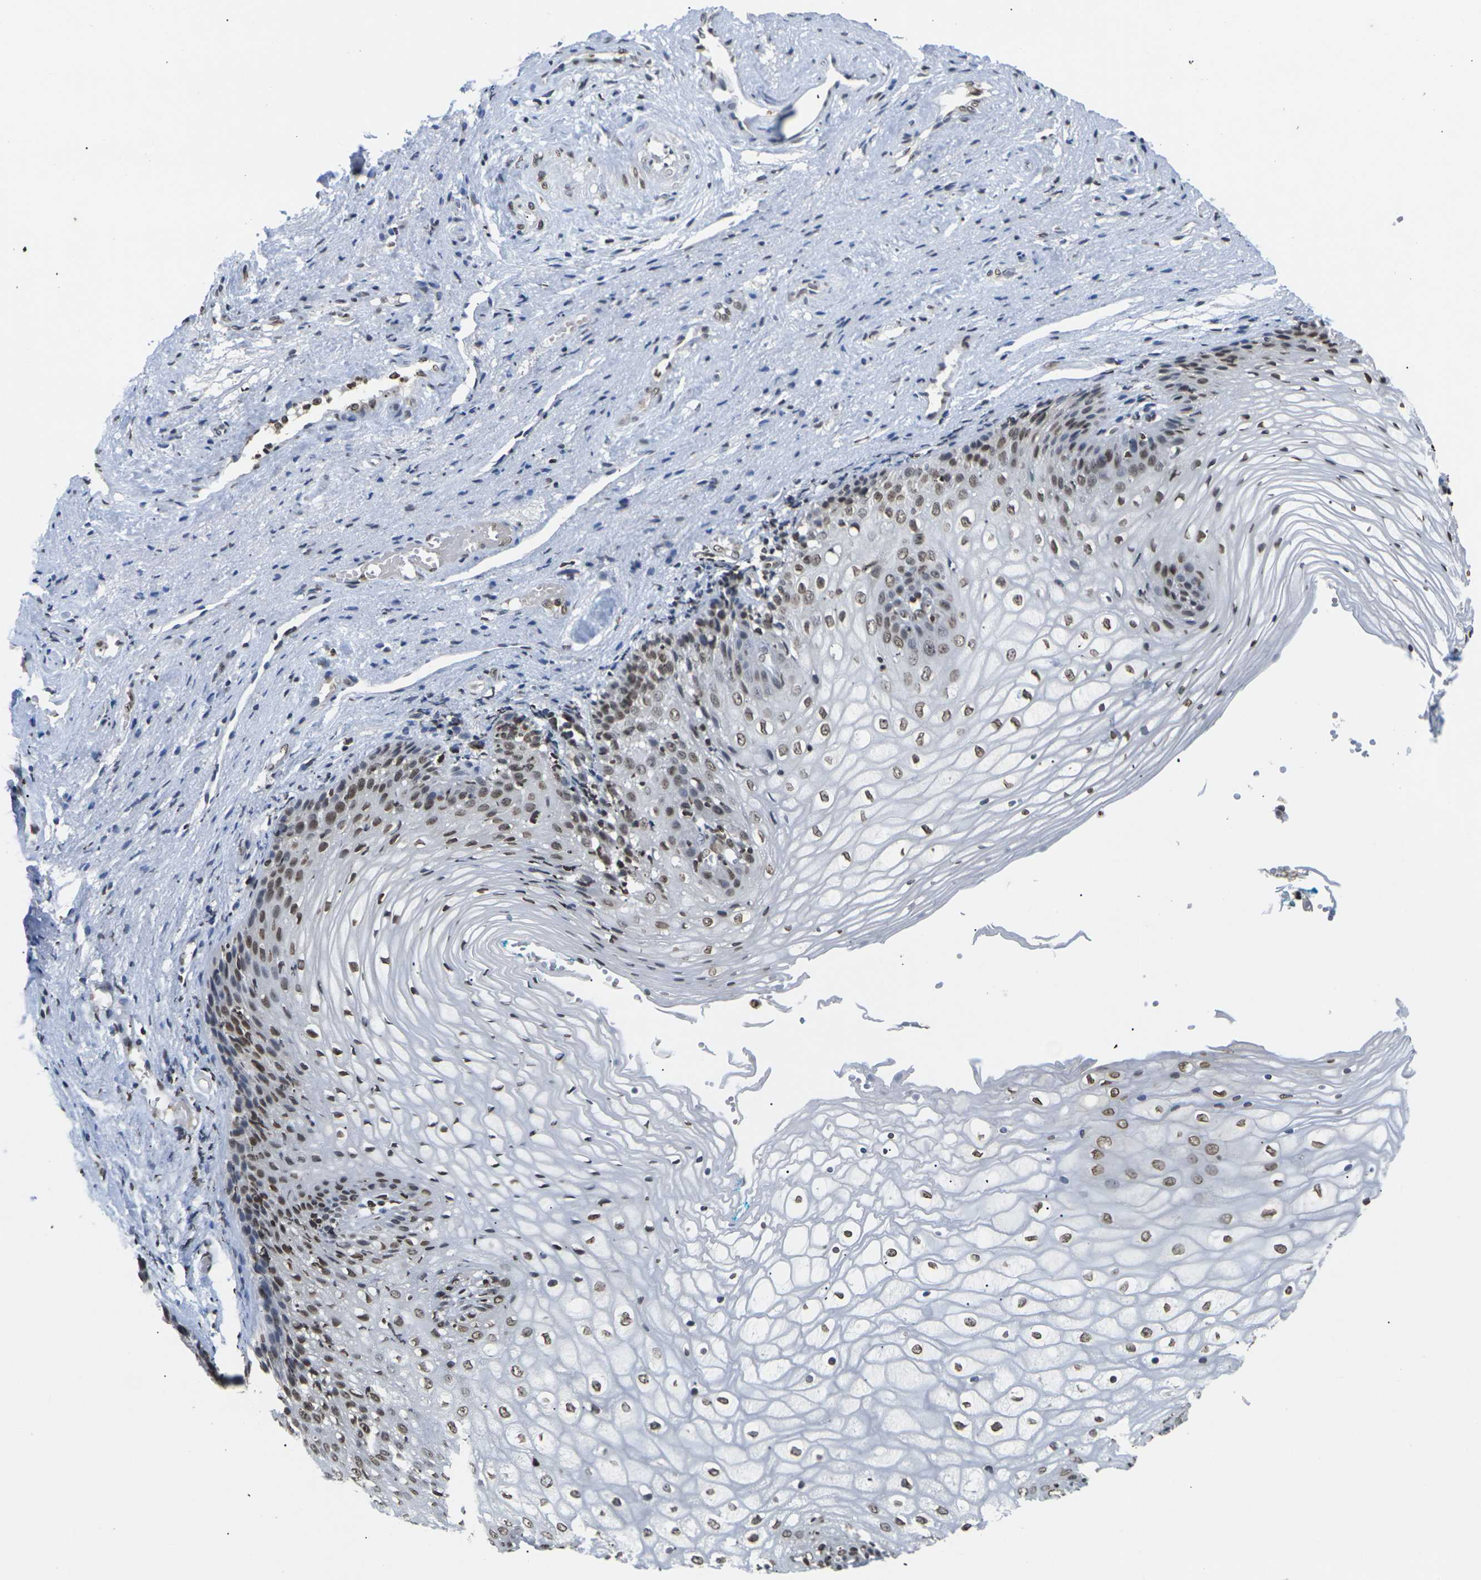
{"staining": {"intensity": "moderate", "quantity": ">75%", "location": "nuclear"}, "tissue": "vagina", "cell_type": "Squamous epithelial cells", "image_type": "normal", "snomed": [{"axis": "morphology", "description": "Normal tissue, NOS"}, {"axis": "topography", "description": "Vagina"}], "caption": "The histopathology image reveals a brown stain indicating the presence of a protein in the nuclear of squamous epithelial cells in vagina. (brown staining indicates protein expression, while blue staining denotes nuclei).", "gene": "ETV5", "patient": {"sex": "female", "age": 34}}